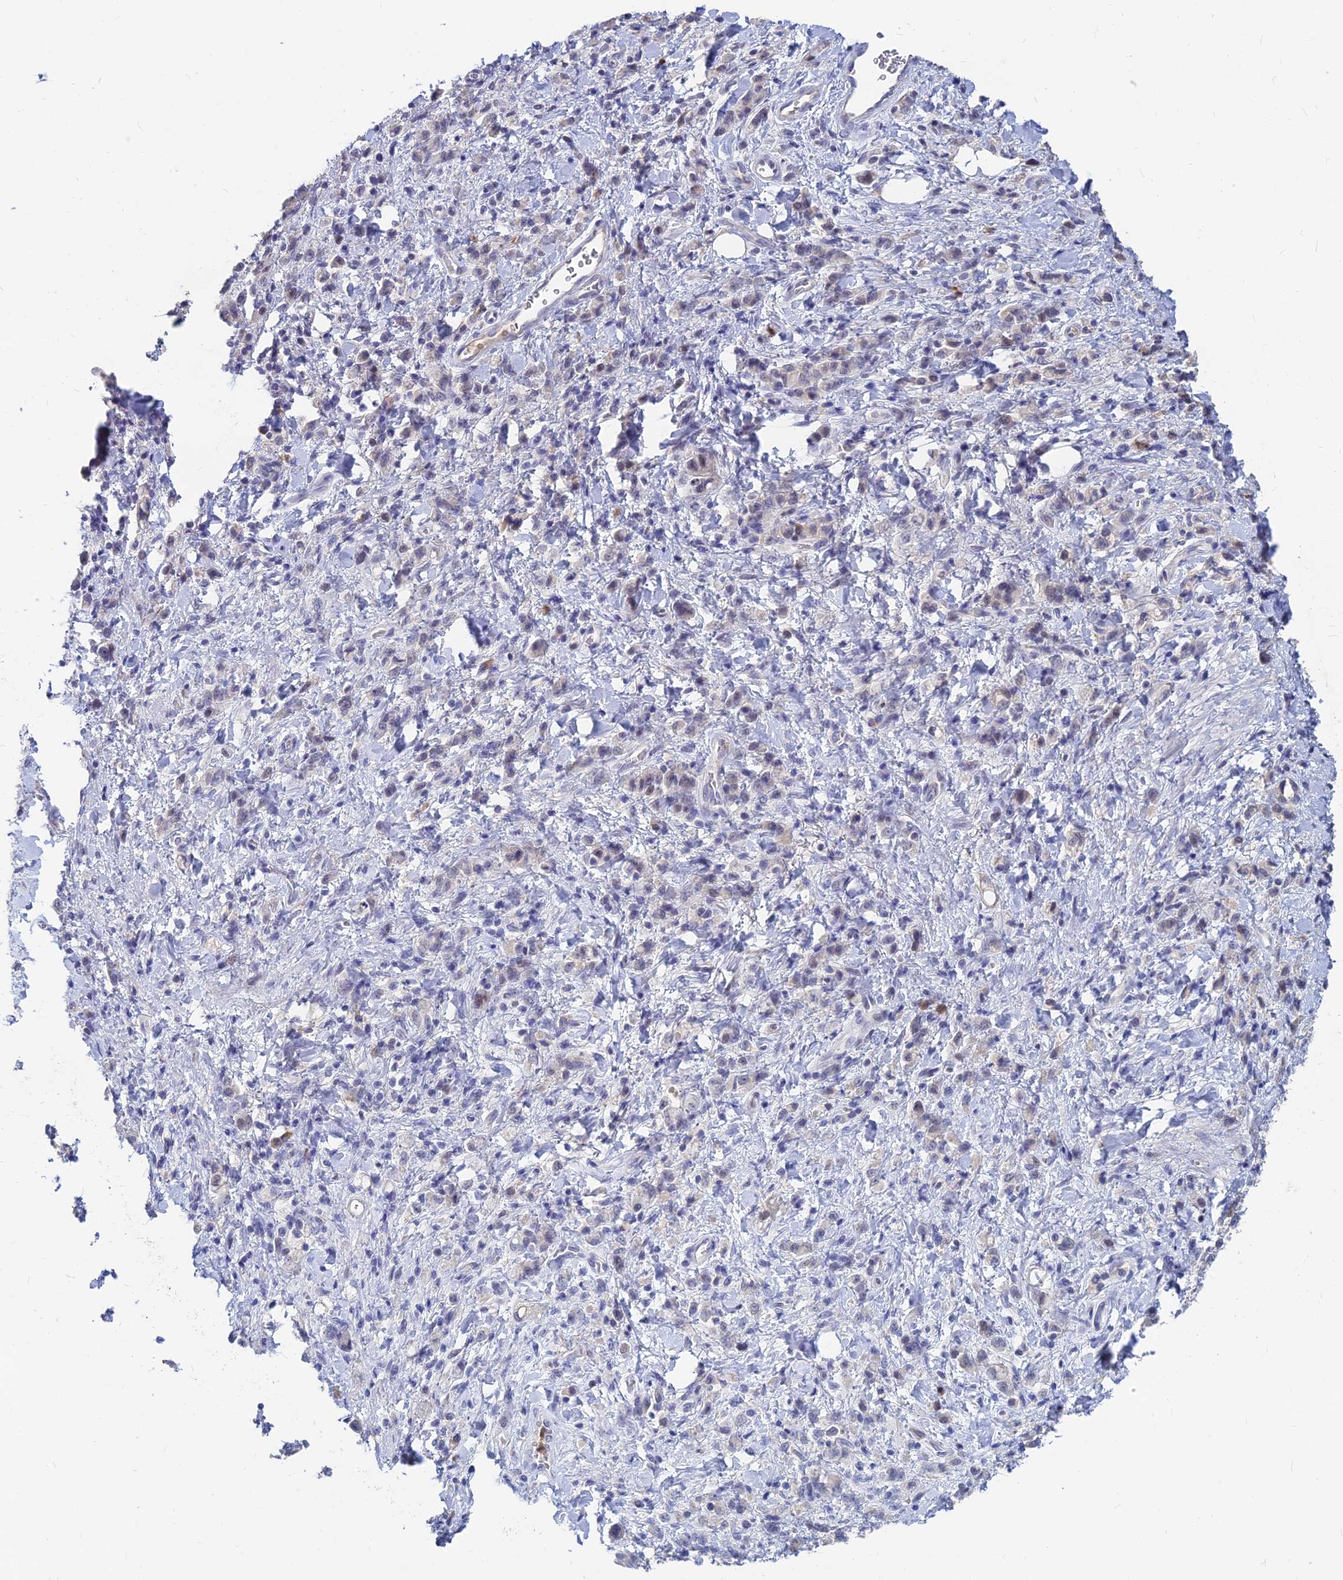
{"staining": {"intensity": "negative", "quantity": "none", "location": "none"}, "tissue": "stomach cancer", "cell_type": "Tumor cells", "image_type": "cancer", "snomed": [{"axis": "morphology", "description": "Adenocarcinoma, NOS"}, {"axis": "topography", "description": "Stomach"}], "caption": "IHC photomicrograph of stomach cancer (adenocarcinoma) stained for a protein (brown), which reveals no positivity in tumor cells.", "gene": "GOLGA6D", "patient": {"sex": "male", "age": 77}}